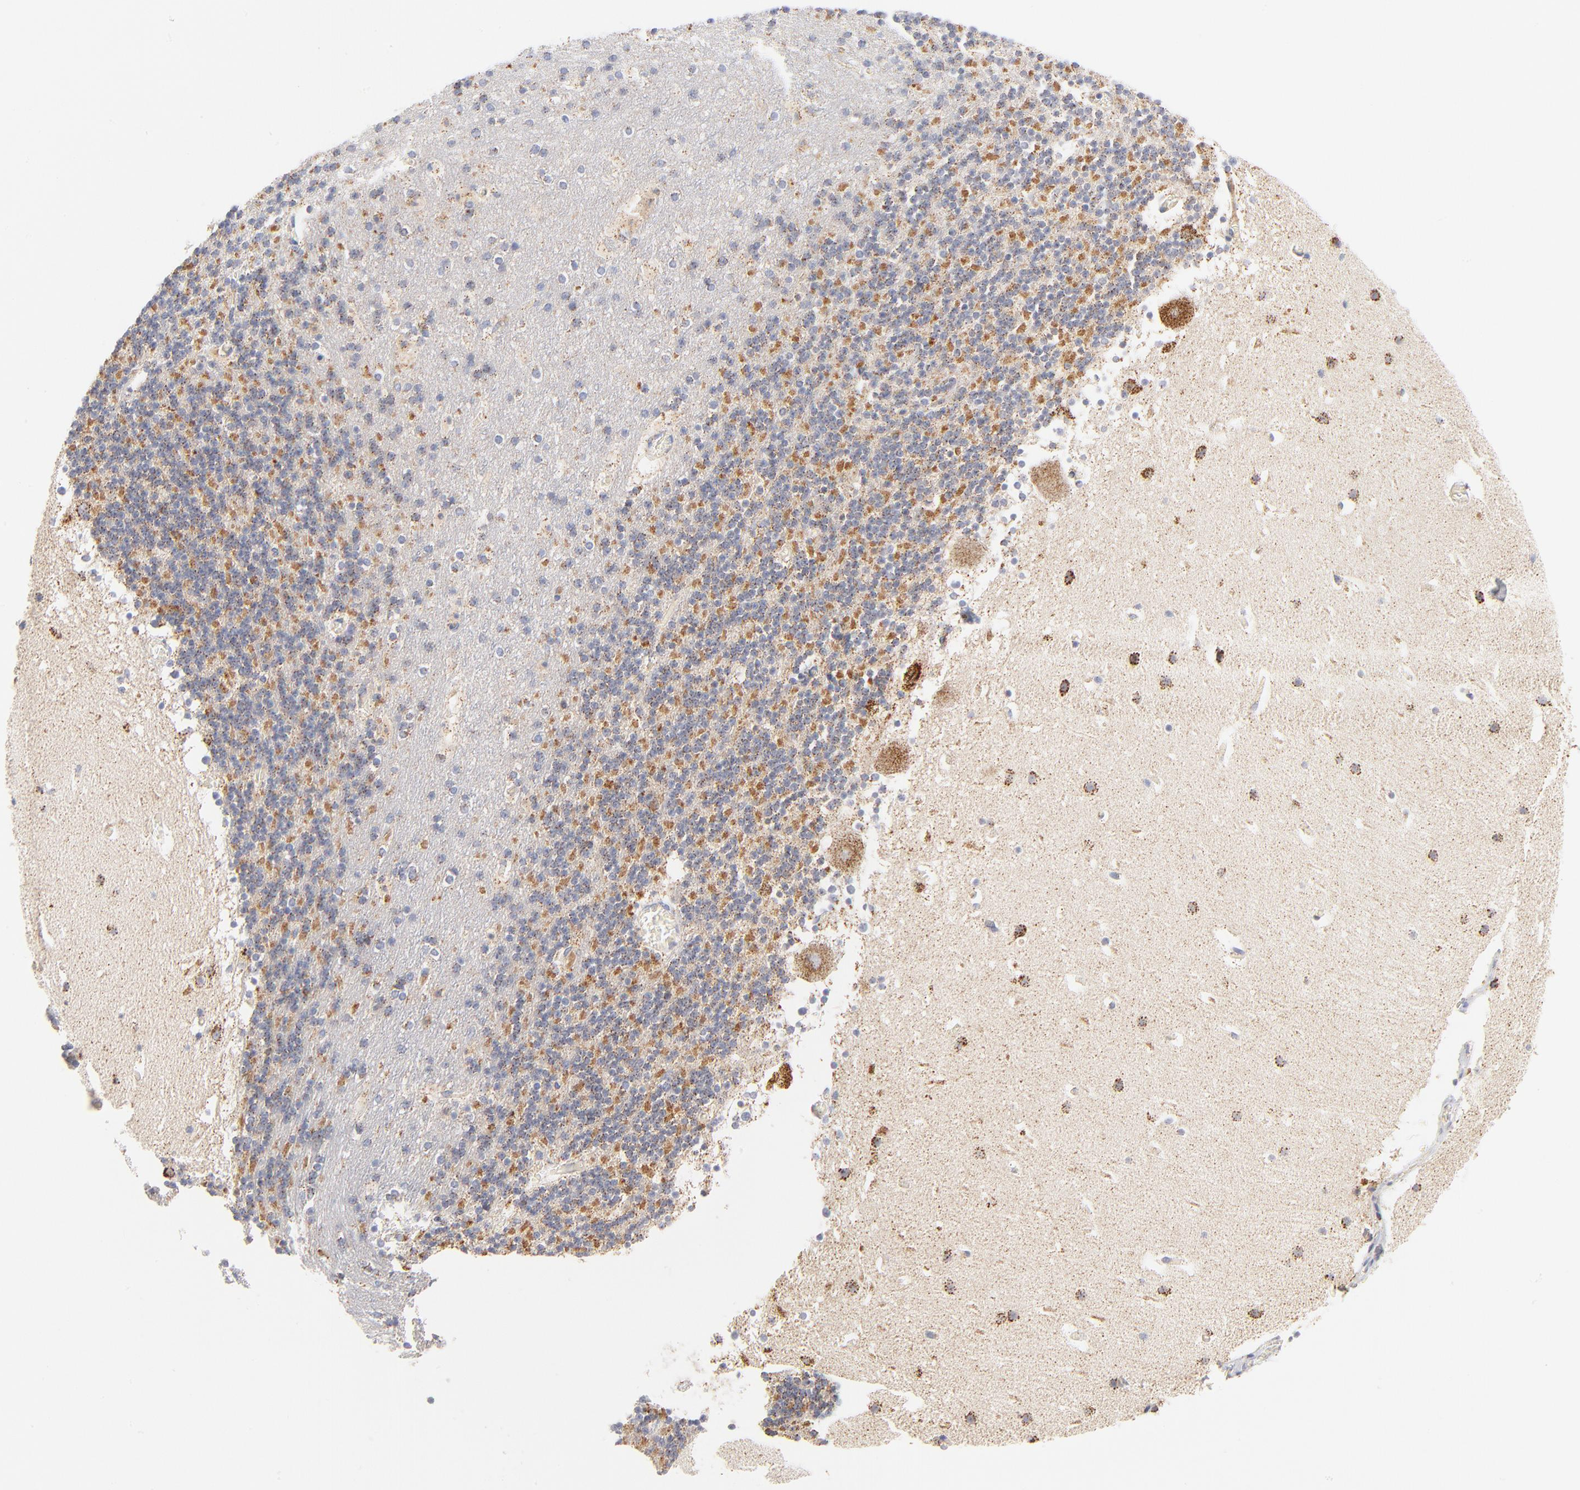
{"staining": {"intensity": "moderate", "quantity": ">75%", "location": "cytoplasmic/membranous"}, "tissue": "cerebellum", "cell_type": "Cells in granular layer", "image_type": "normal", "snomed": [{"axis": "morphology", "description": "Normal tissue, NOS"}, {"axis": "topography", "description": "Cerebellum"}], "caption": "IHC of benign cerebellum exhibits medium levels of moderate cytoplasmic/membranous staining in approximately >75% of cells in granular layer.", "gene": "DLAT", "patient": {"sex": "male", "age": 45}}